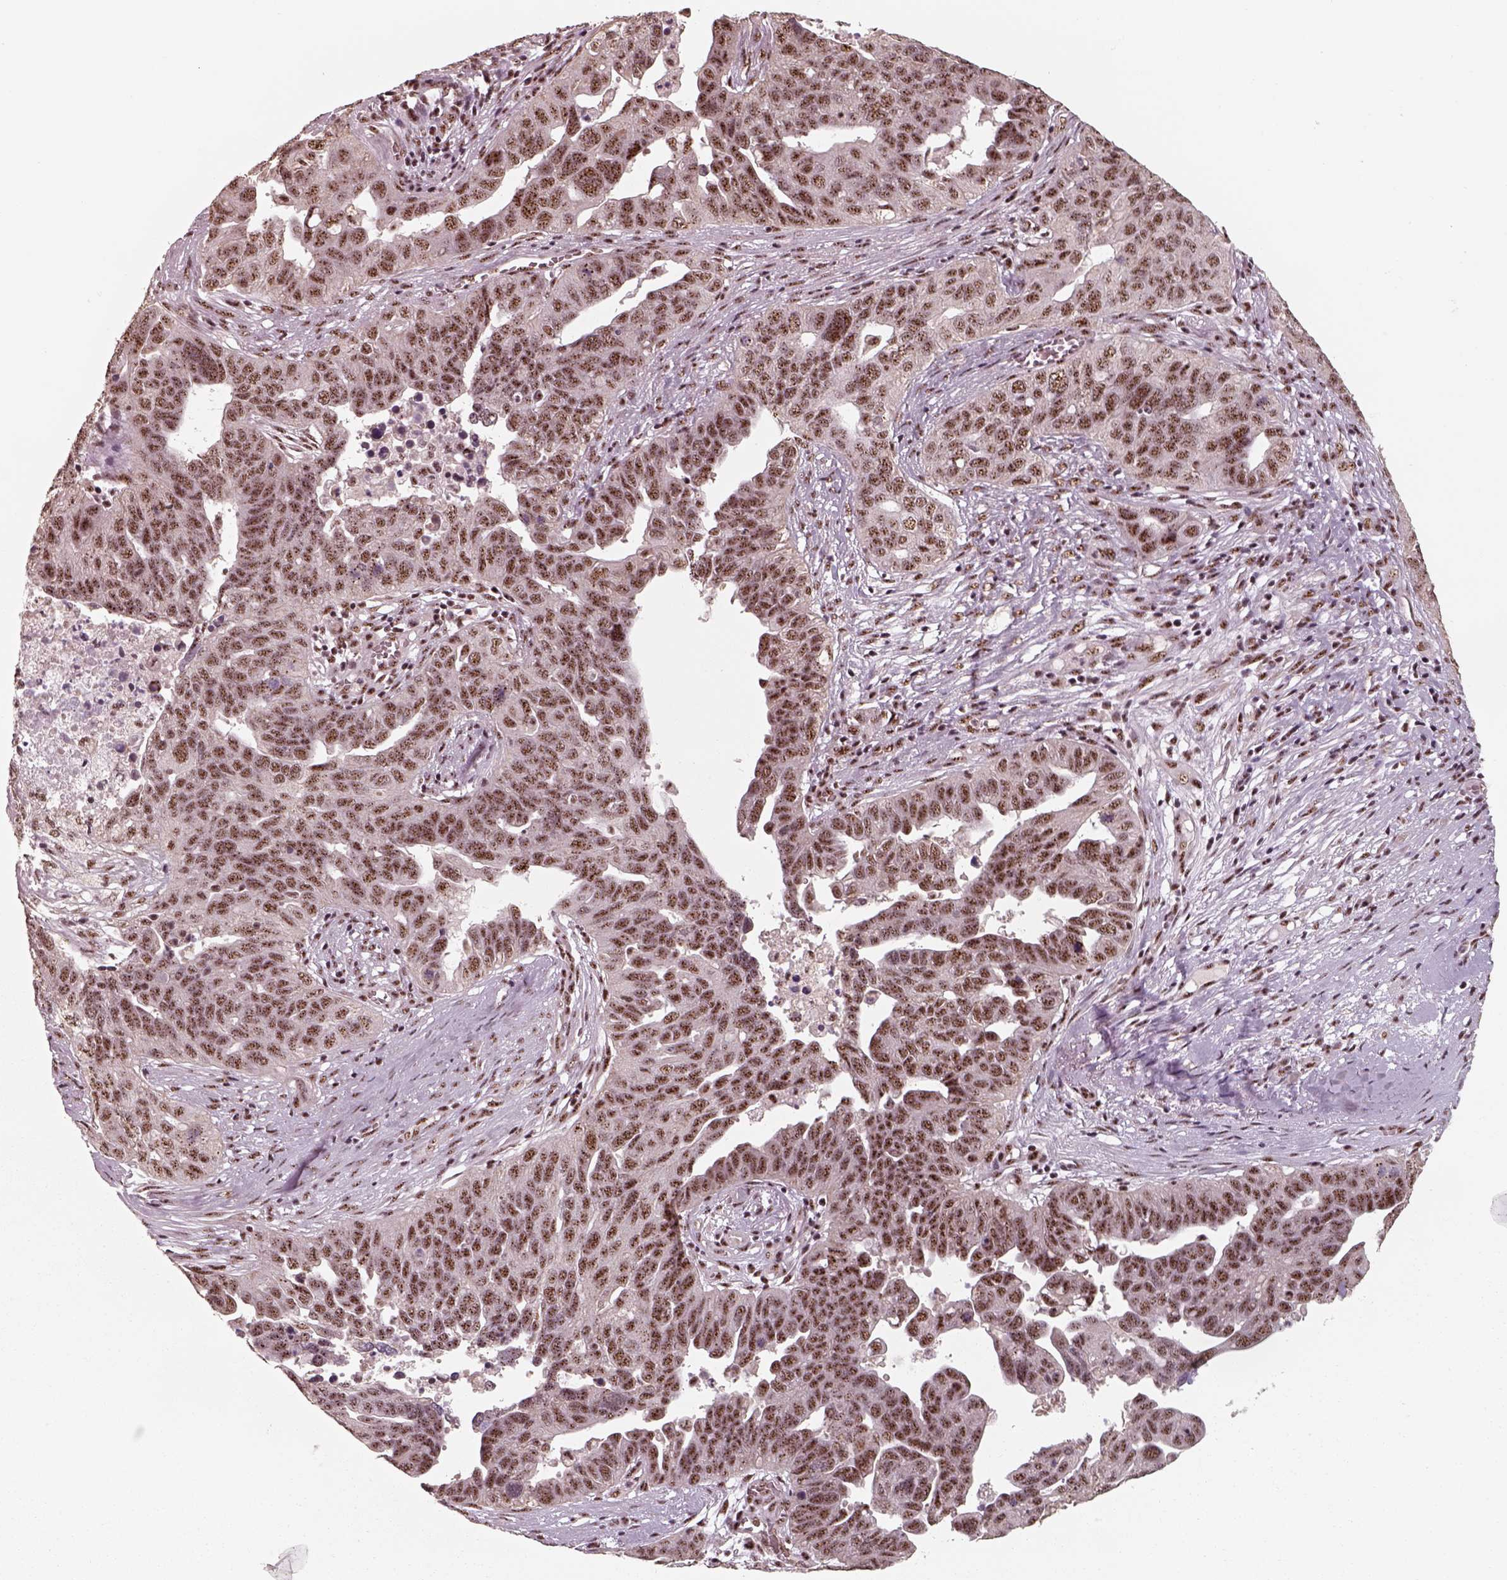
{"staining": {"intensity": "moderate", "quantity": ">75%", "location": "nuclear"}, "tissue": "ovarian cancer", "cell_type": "Tumor cells", "image_type": "cancer", "snomed": [{"axis": "morphology", "description": "Carcinoma, endometroid"}, {"axis": "topography", "description": "Soft tissue"}, {"axis": "topography", "description": "Ovary"}], "caption": "A micrograph of ovarian endometroid carcinoma stained for a protein reveals moderate nuclear brown staining in tumor cells.", "gene": "ATXN7L3", "patient": {"sex": "female", "age": 52}}